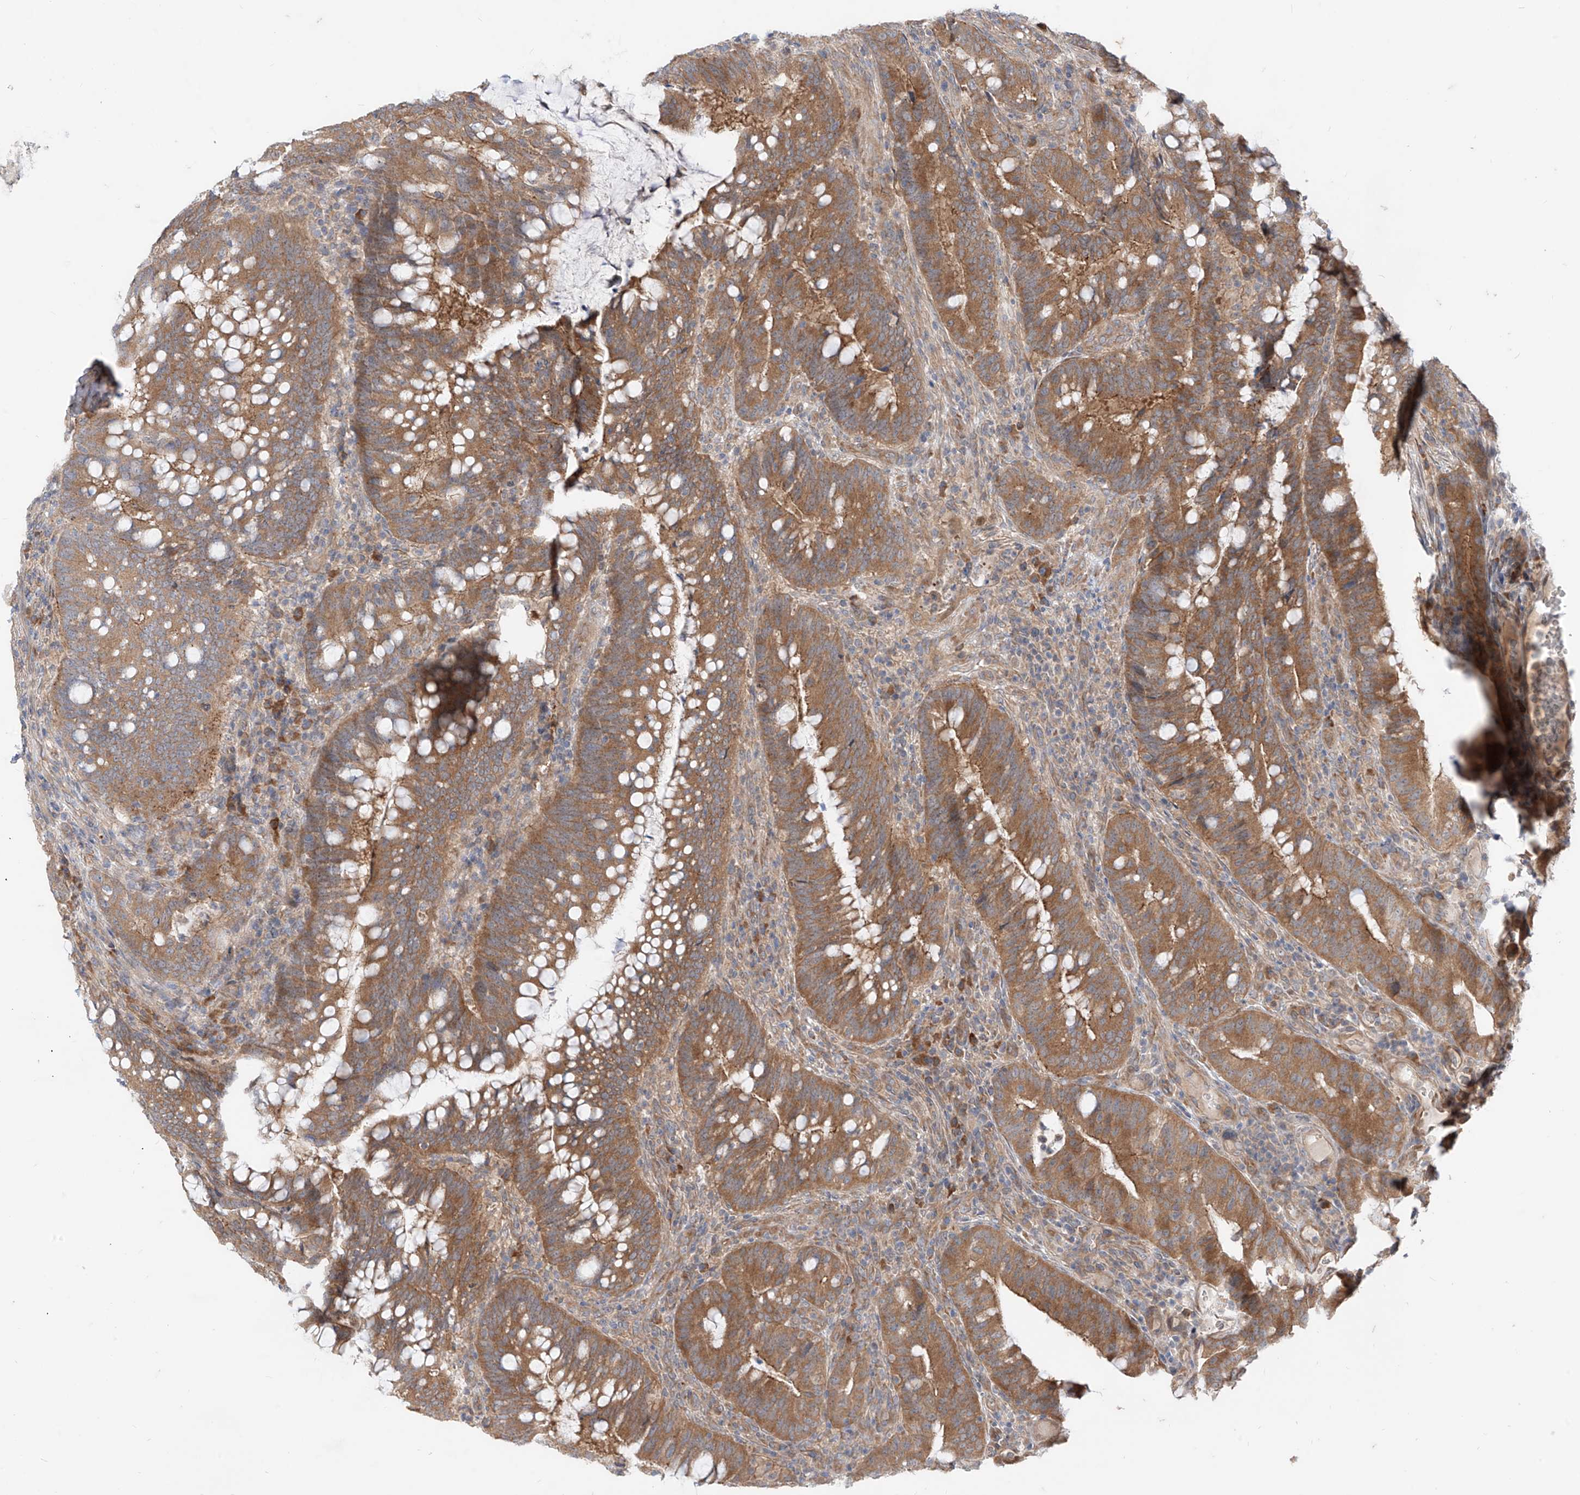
{"staining": {"intensity": "moderate", "quantity": ">75%", "location": "cytoplasmic/membranous"}, "tissue": "colorectal cancer", "cell_type": "Tumor cells", "image_type": "cancer", "snomed": [{"axis": "morphology", "description": "Adenocarcinoma, NOS"}, {"axis": "topography", "description": "Colon"}], "caption": "This photomicrograph demonstrates adenocarcinoma (colorectal) stained with immunohistochemistry to label a protein in brown. The cytoplasmic/membranous of tumor cells show moderate positivity for the protein. Nuclei are counter-stained blue.", "gene": "MTUS2", "patient": {"sex": "female", "age": 66}}